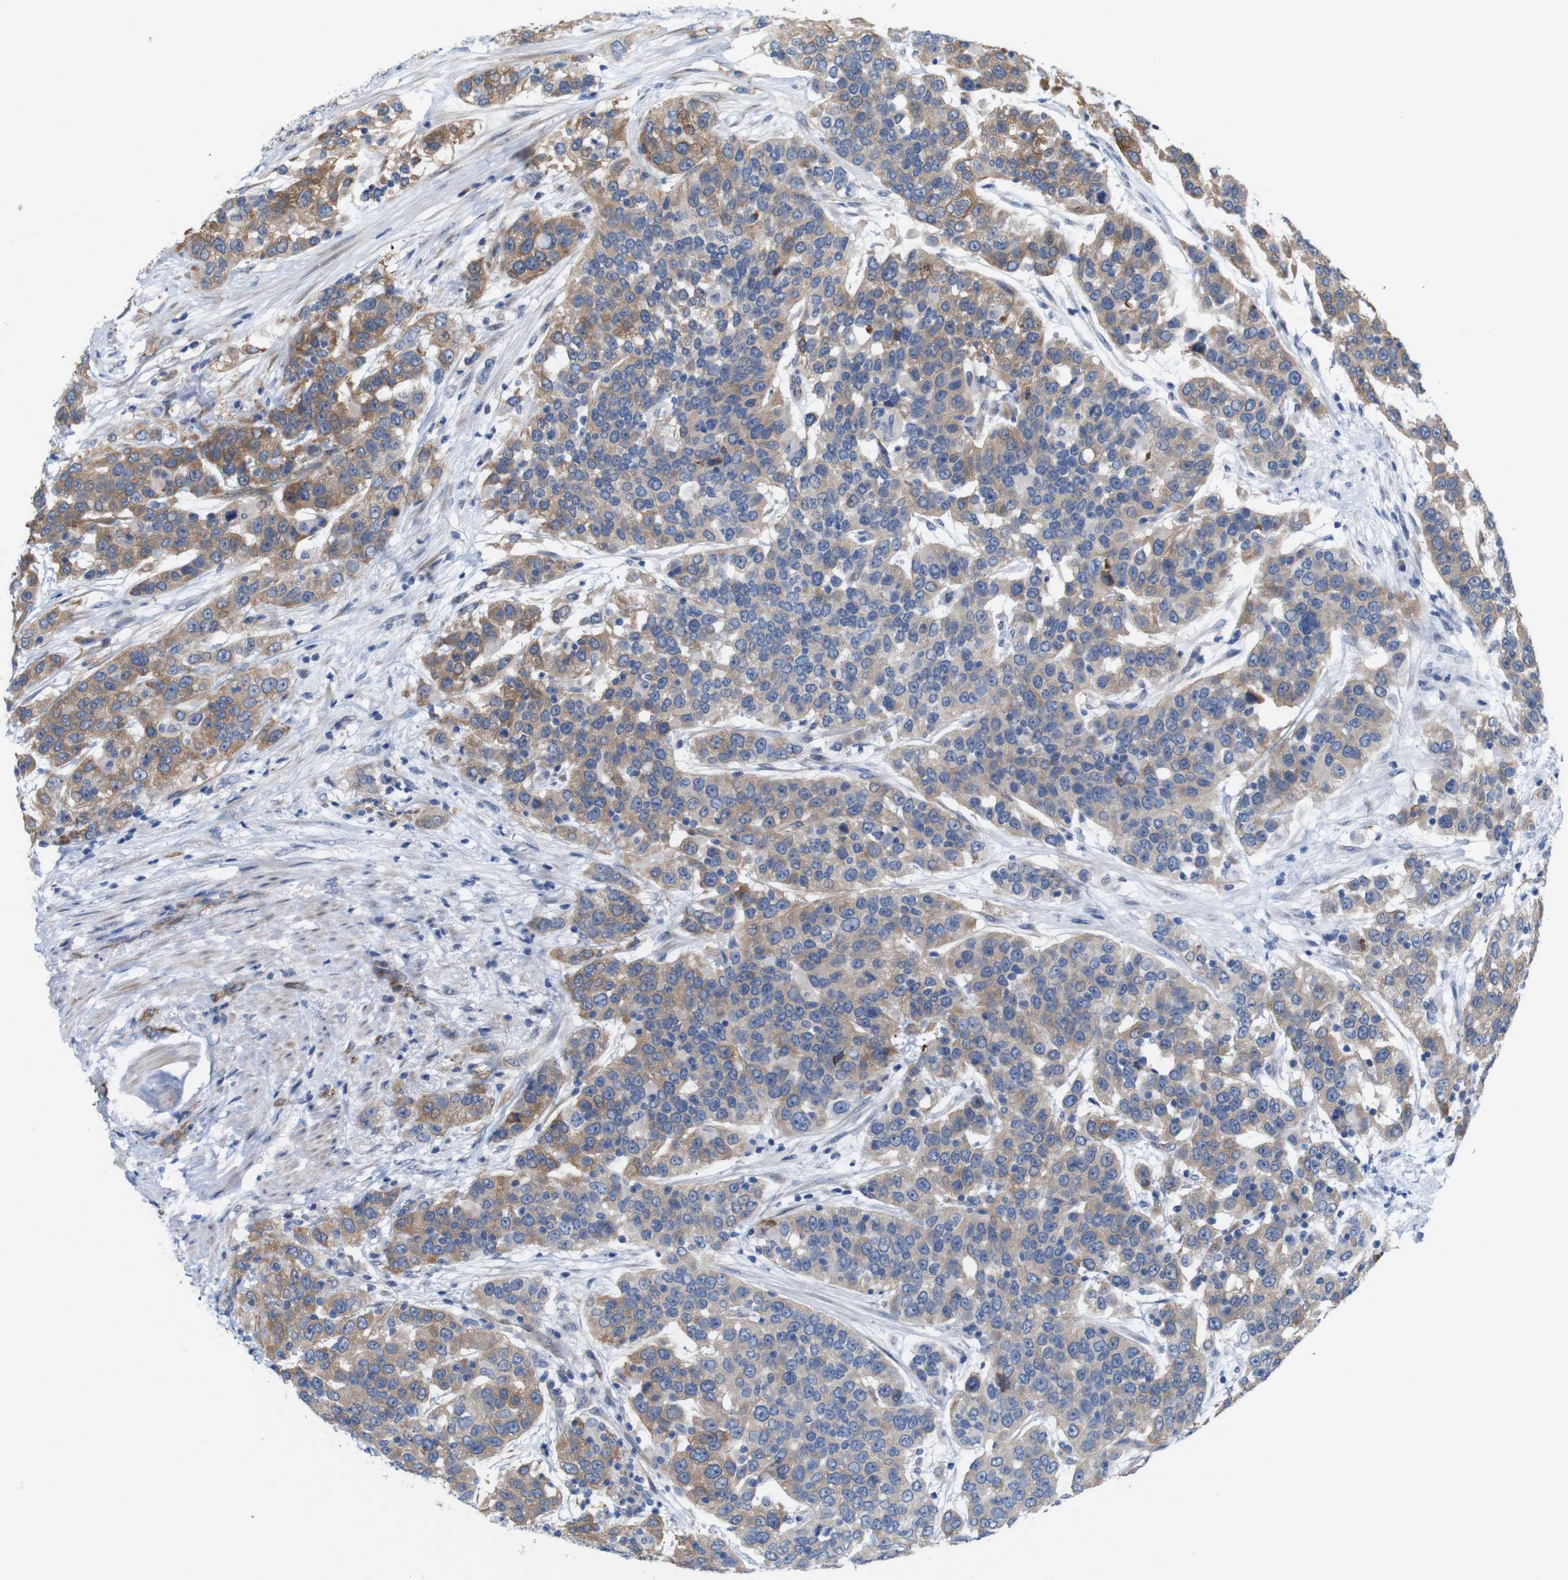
{"staining": {"intensity": "moderate", "quantity": "25%-75%", "location": "cytoplasmic/membranous"}, "tissue": "urothelial cancer", "cell_type": "Tumor cells", "image_type": "cancer", "snomed": [{"axis": "morphology", "description": "Urothelial carcinoma, High grade"}, {"axis": "topography", "description": "Urinary bladder"}], "caption": "DAB (3,3'-diaminobenzidine) immunohistochemical staining of urothelial cancer demonstrates moderate cytoplasmic/membranous protein expression in about 25%-75% of tumor cells. The protein is stained brown, and the nuclei are stained in blue (DAB IHC with brightfield microscopy, high magnification).", "gene": "JPH1", "patient": {"sex": "female", "age": 80}}